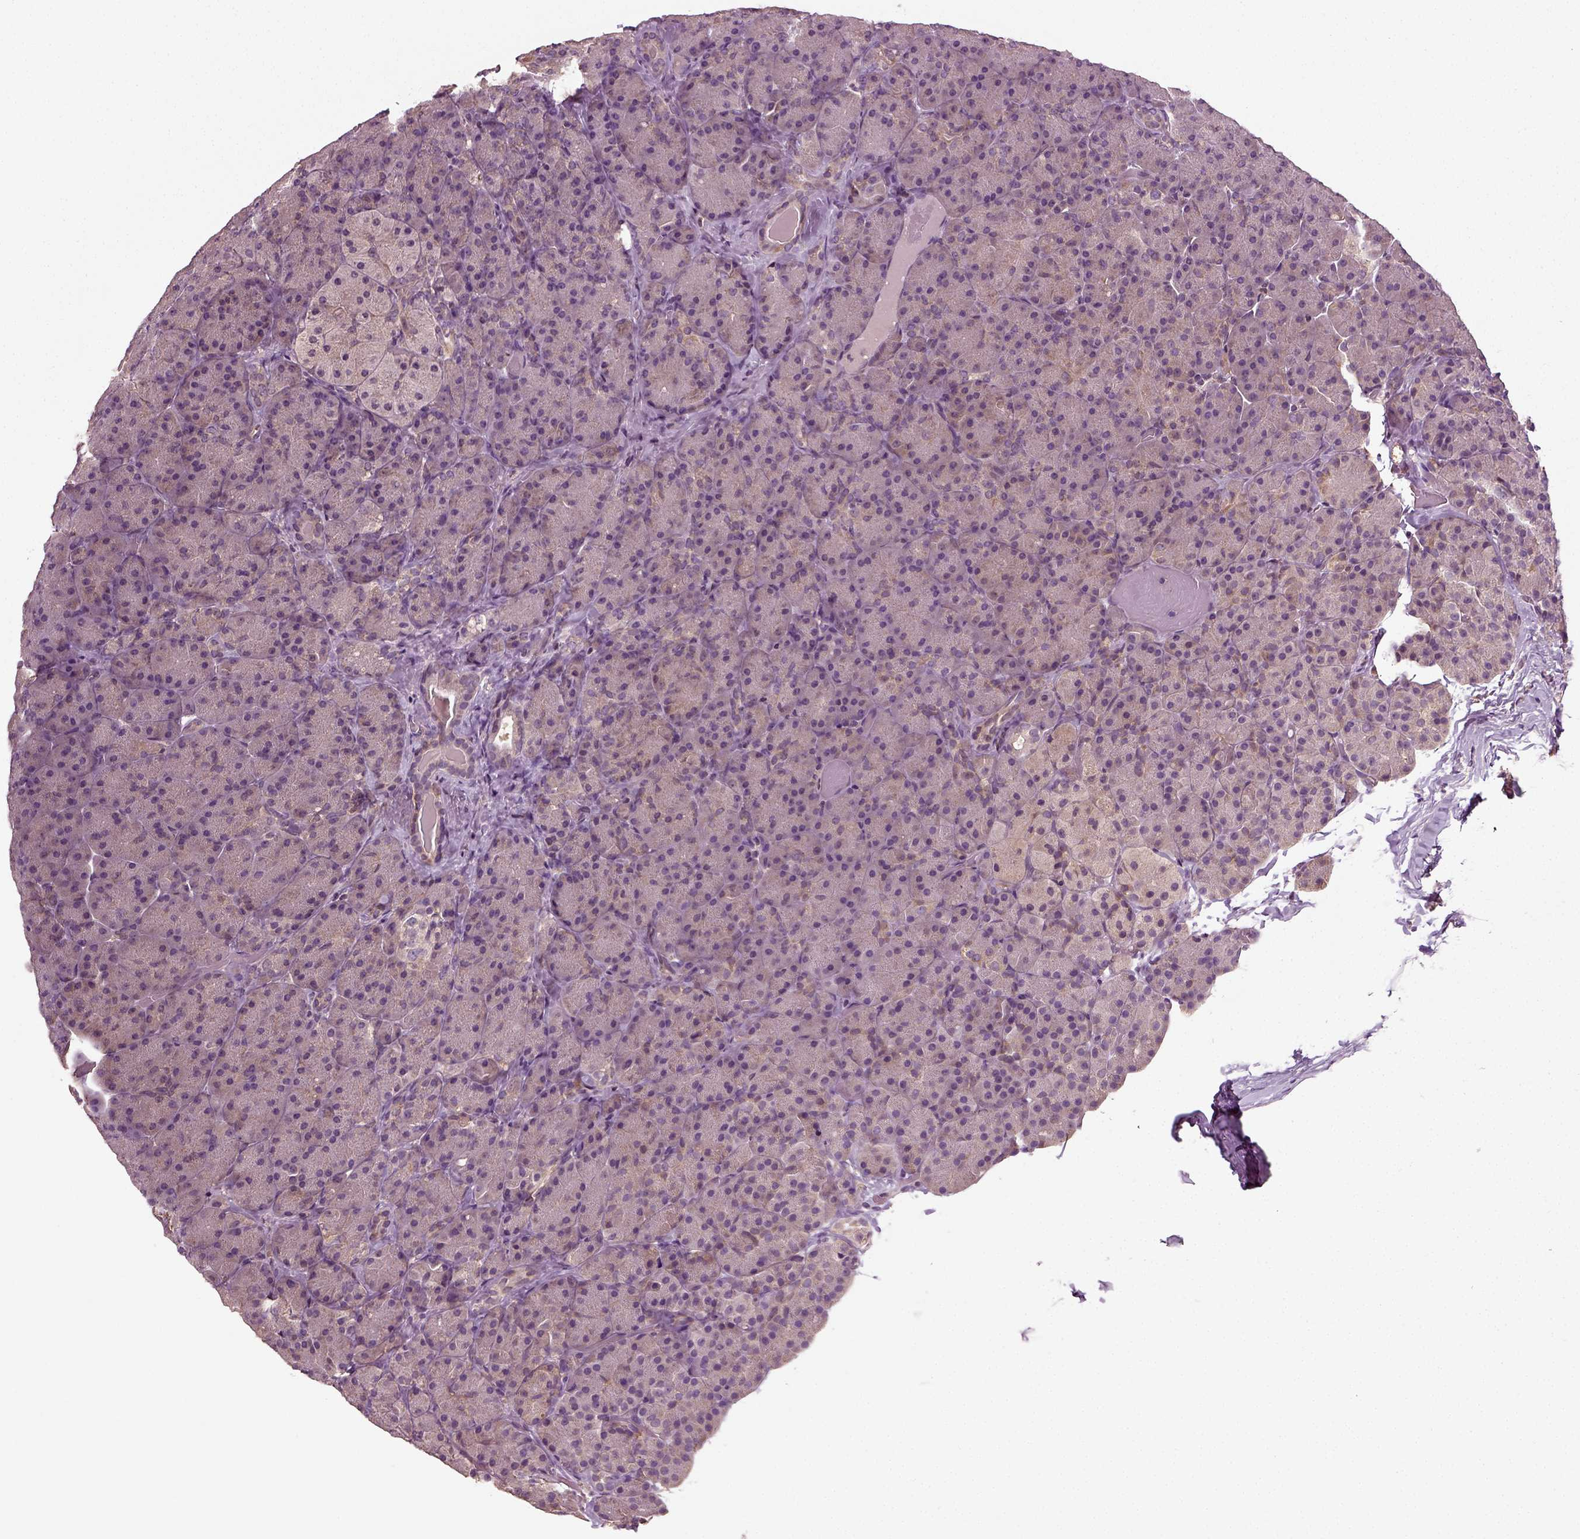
{"staining": {"intensity": "negative", "quantity": "none", "location": "none"}, "tissue": "pancreas", "cell_type": "Exocrine glandular cells", "image_type": "normal", "snomed": [{"axis": "morphology", "description": "Normal tissue, NOS"}, {"axis": "topography", "description": "Pancreas"}], "caption": "High power microscopy micrograph of an immunohistochemistry (IHC) histopathology image of unremarkable pancreas, revealing no significant positivity in exocrine glandular cells.", "gene": "ERV3", "patient": {"sex": "male", "age": 57}}